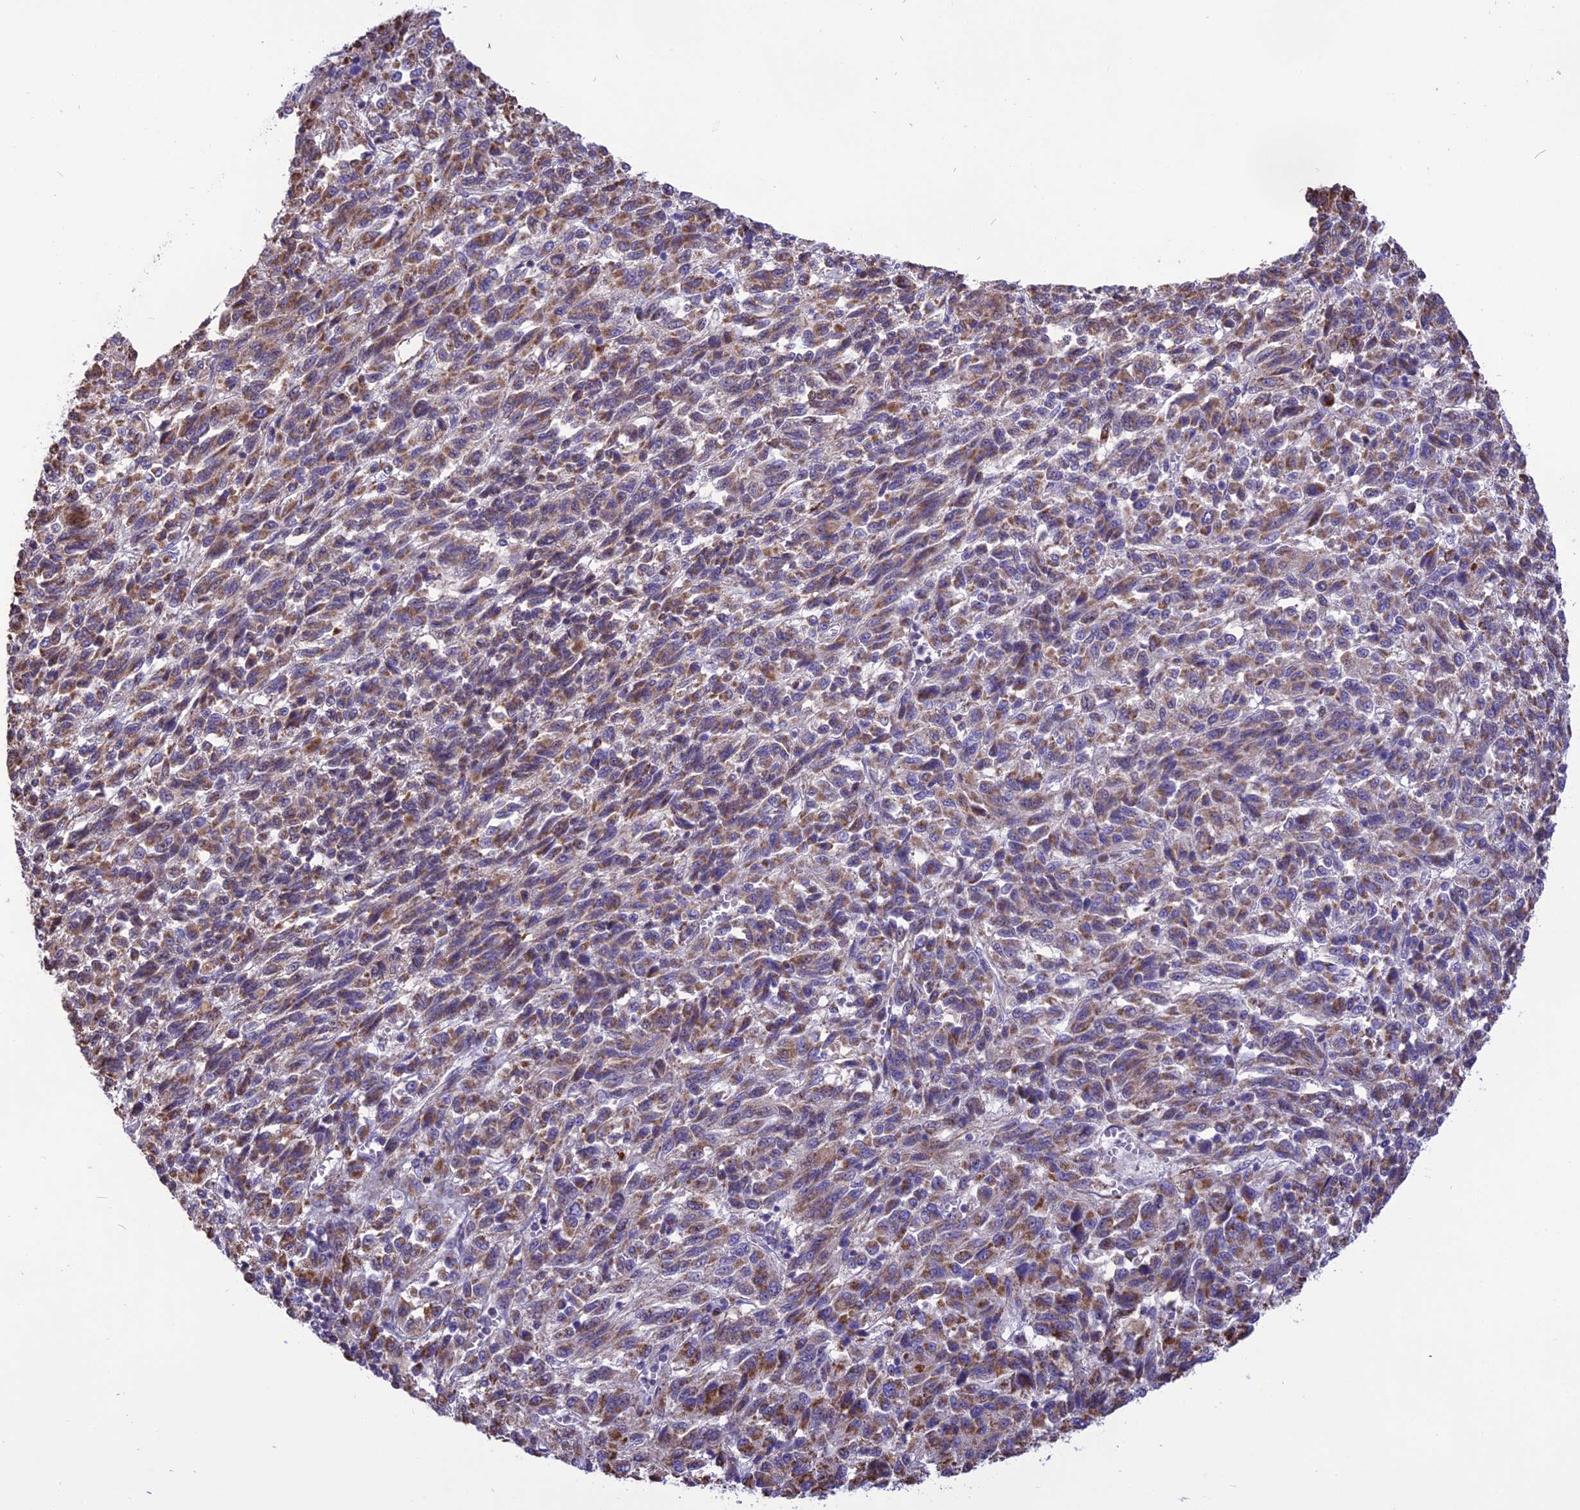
{"staining": {"intensity": "moderate", "quantity": ">75%", "location": "cytoplasmic/membranous"}, "tissue": "melanoma", "cell_type": "Tumor cells", "image_type": "cancer", "snomed": [{"axis": "morphology", "description": "Malignant melanoma, Metastatic site"}, {"axis": "topography", "description": "Lung"}], "caption": "Melanoma stained for a protein (brown) shows moderate cytoplasmic/membranous positive staining in about >75% of tumor cells.", "gene": "DOC2B", "patient": {"sex": "male", "age": 64}}